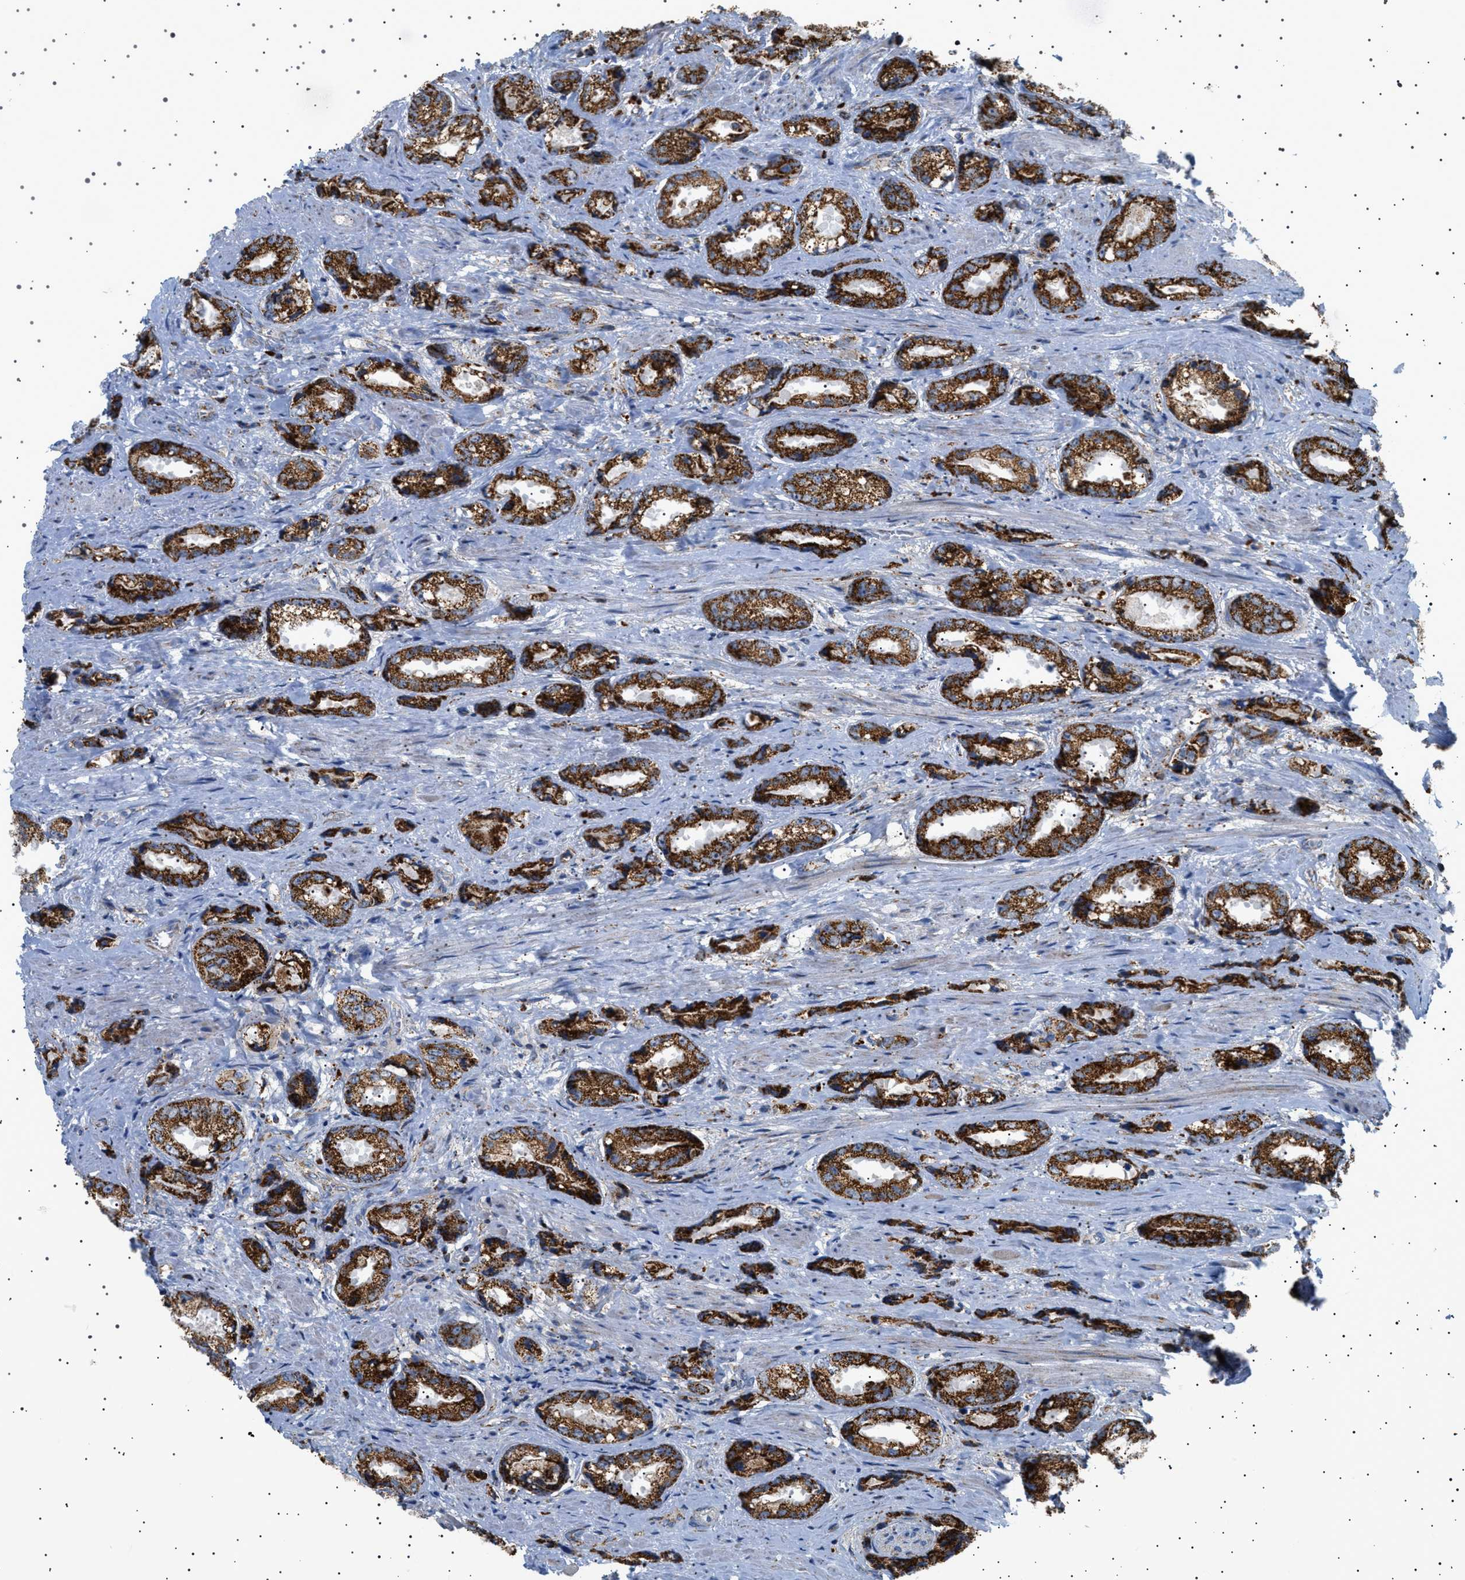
{"staining": {"intensity": "strong", "quantity": ">75%", "location": "cytoplasmic/membranous"}, "tissue": "prostate cancer", "cell_type": "Tumor cells", "image_type": "cancer", "snomed": [{"axis": "morphology", "description": "Adenocarcinoma, High grade"}, {"axis": "topography", "description": "Prostate"}], "caption": "High-grade adenocarcinoma (prostate) stained with a brown dye exhibits strong cytoplasmic/membranous positive expression in about >75% of tumor cells.", "gene": "UBXN8", "patient": {"sex": "male", "age": 61}}